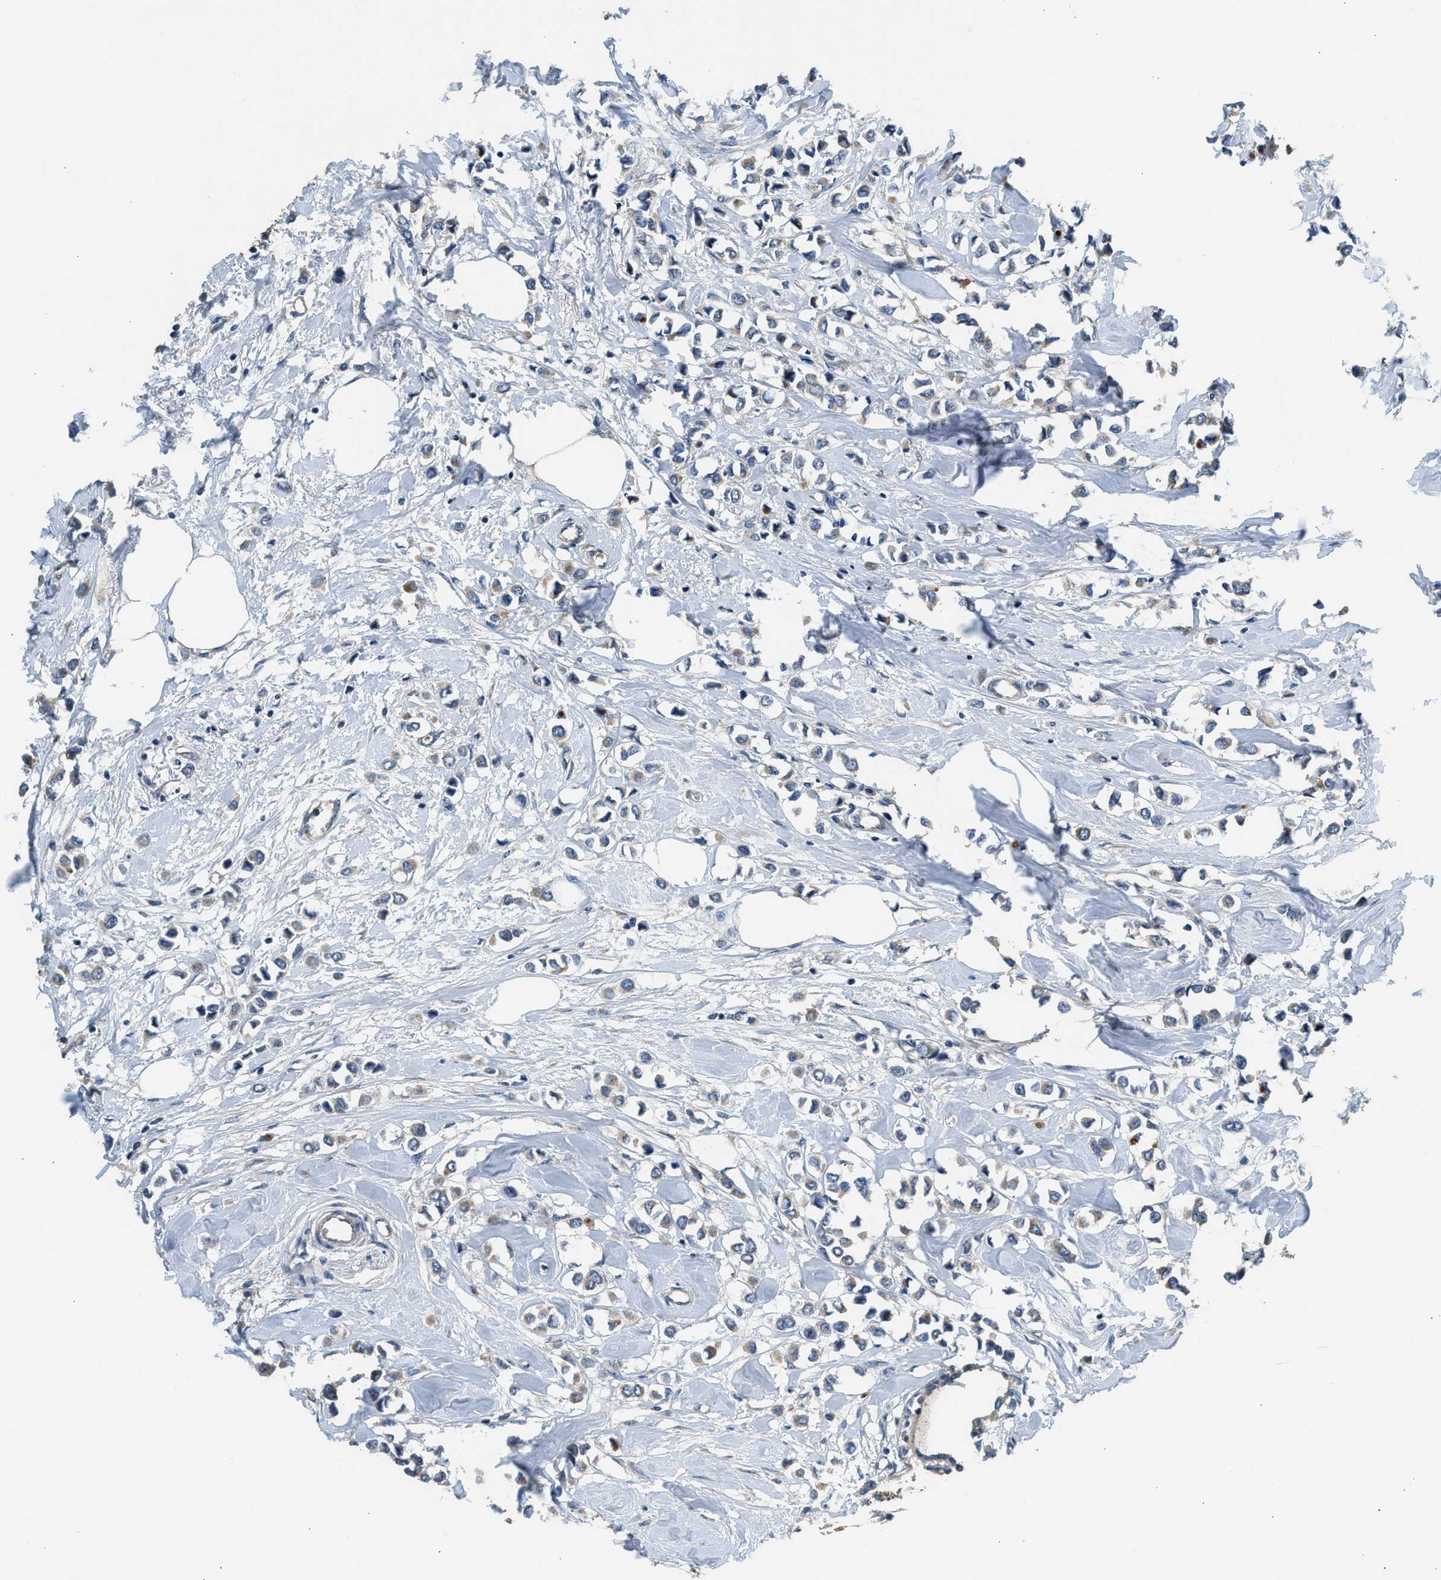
{"staining": {"intensity": "weak", "quantity": "25%-75%", "location": "cytoplasmic/membranous"}, "tissue": "breast cancer", "cell_type": "Tumor cells", "image_type": "cancer", "snomed": [{"axis": "morphology", "description": "Lobular carcinoma"}, {"axis": "topography", "description": "Breast"}], "caption": "Brown immunohistochemical staining in human breast cancer (lobular carcinoma) reveals weak cytoplasmic/membranous positivity in about 25%-75% of tumor cells.", "gene": "IL3RA", "patient": {"sex": "female", "age": 51}}